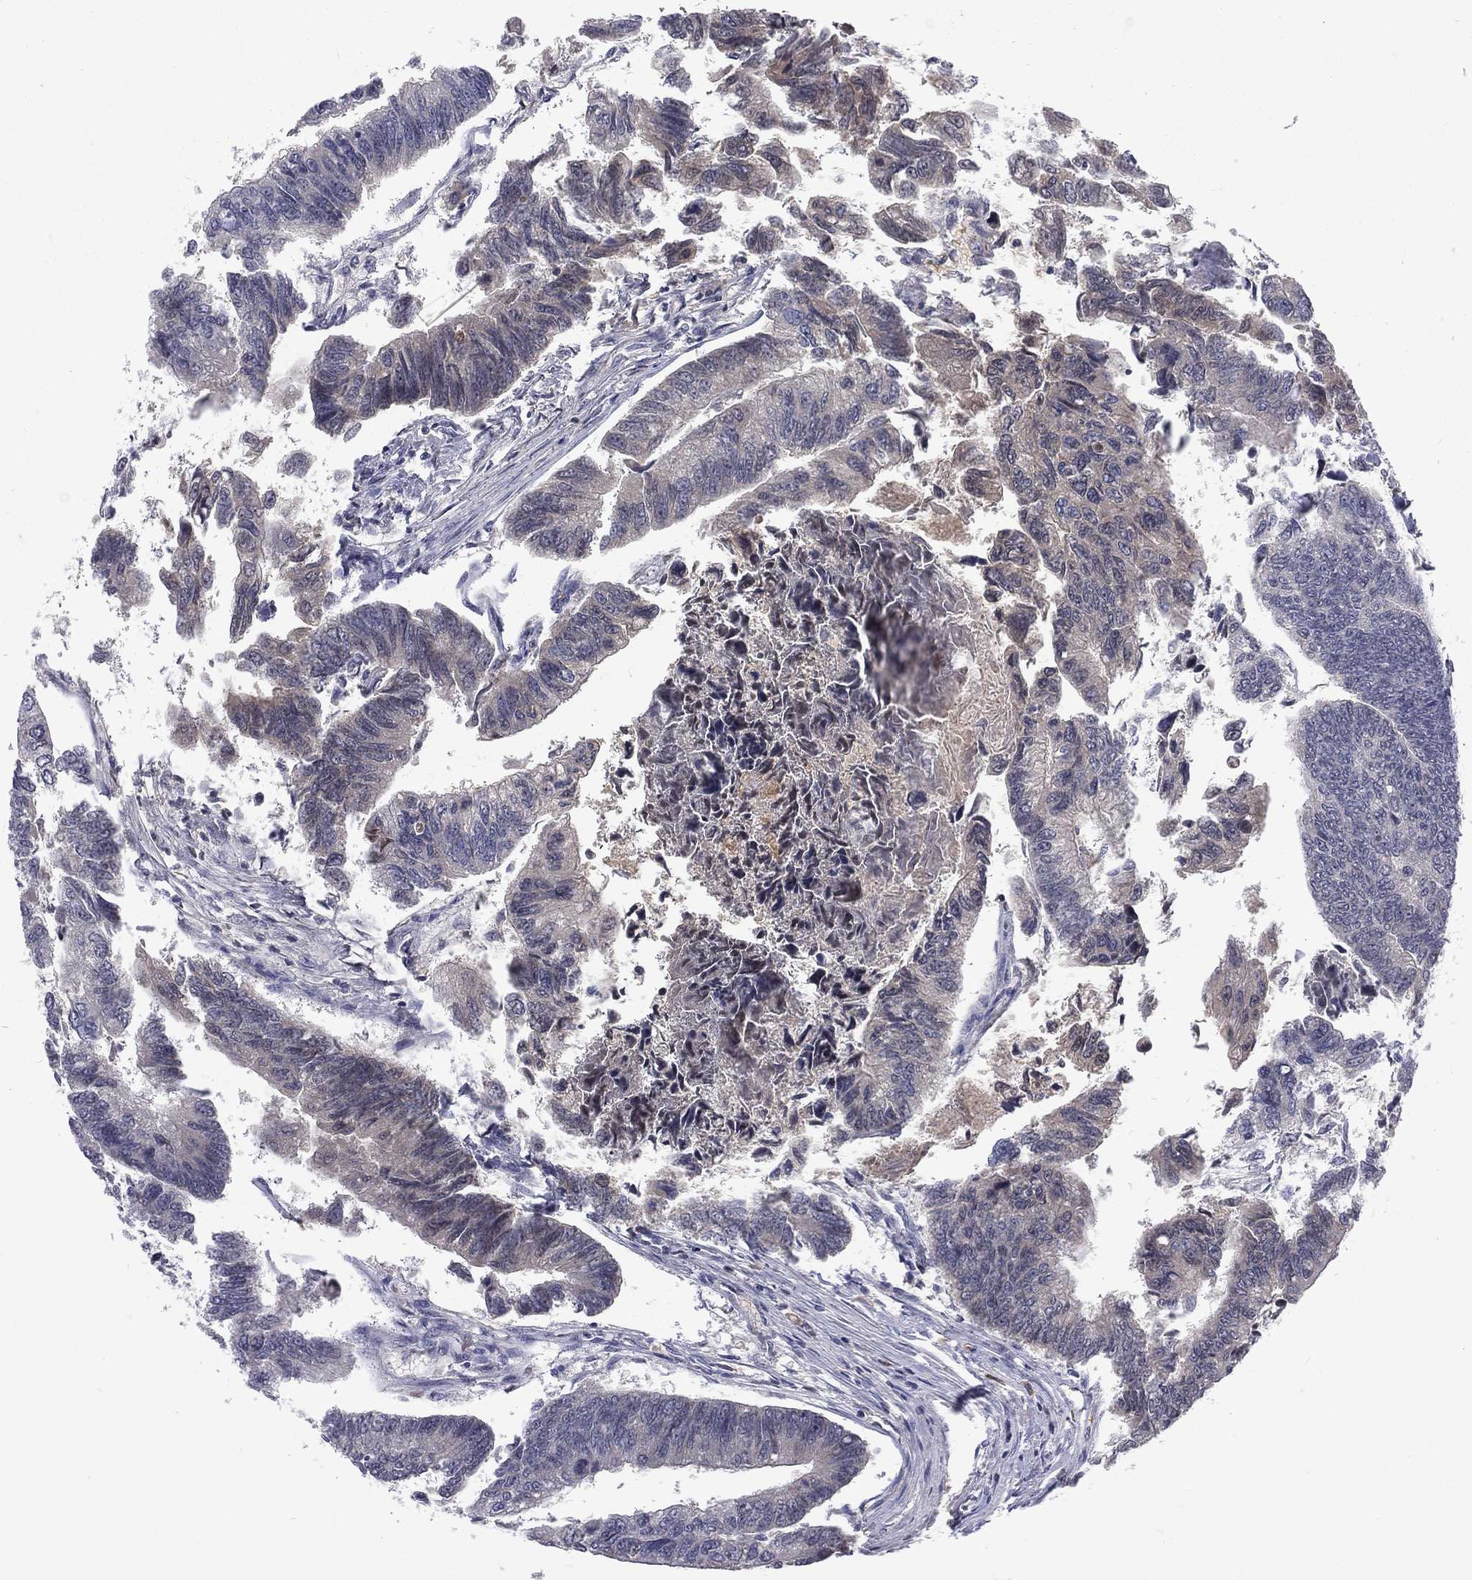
{"staining": {"intensity": "negative", "quantity": "none", "location": "none"}, "tissue": "colorectal cancer", "cell_type": "Tumor cells", "image_type": "cancer", "snomed": [{"axis": "morphology", "description": "Adenocarcinoma, NOS"}, {"axis": "topography", "description": "Colon"}], "caption": "DAB (3,3'-diaminobenzidine) immunohistochemical staining of human adenocarcinoma (colorectal) exhibits no significant staining in tumor cells.", "gene": "DSG4", "patient": {"sex": "female", "age": 65}}